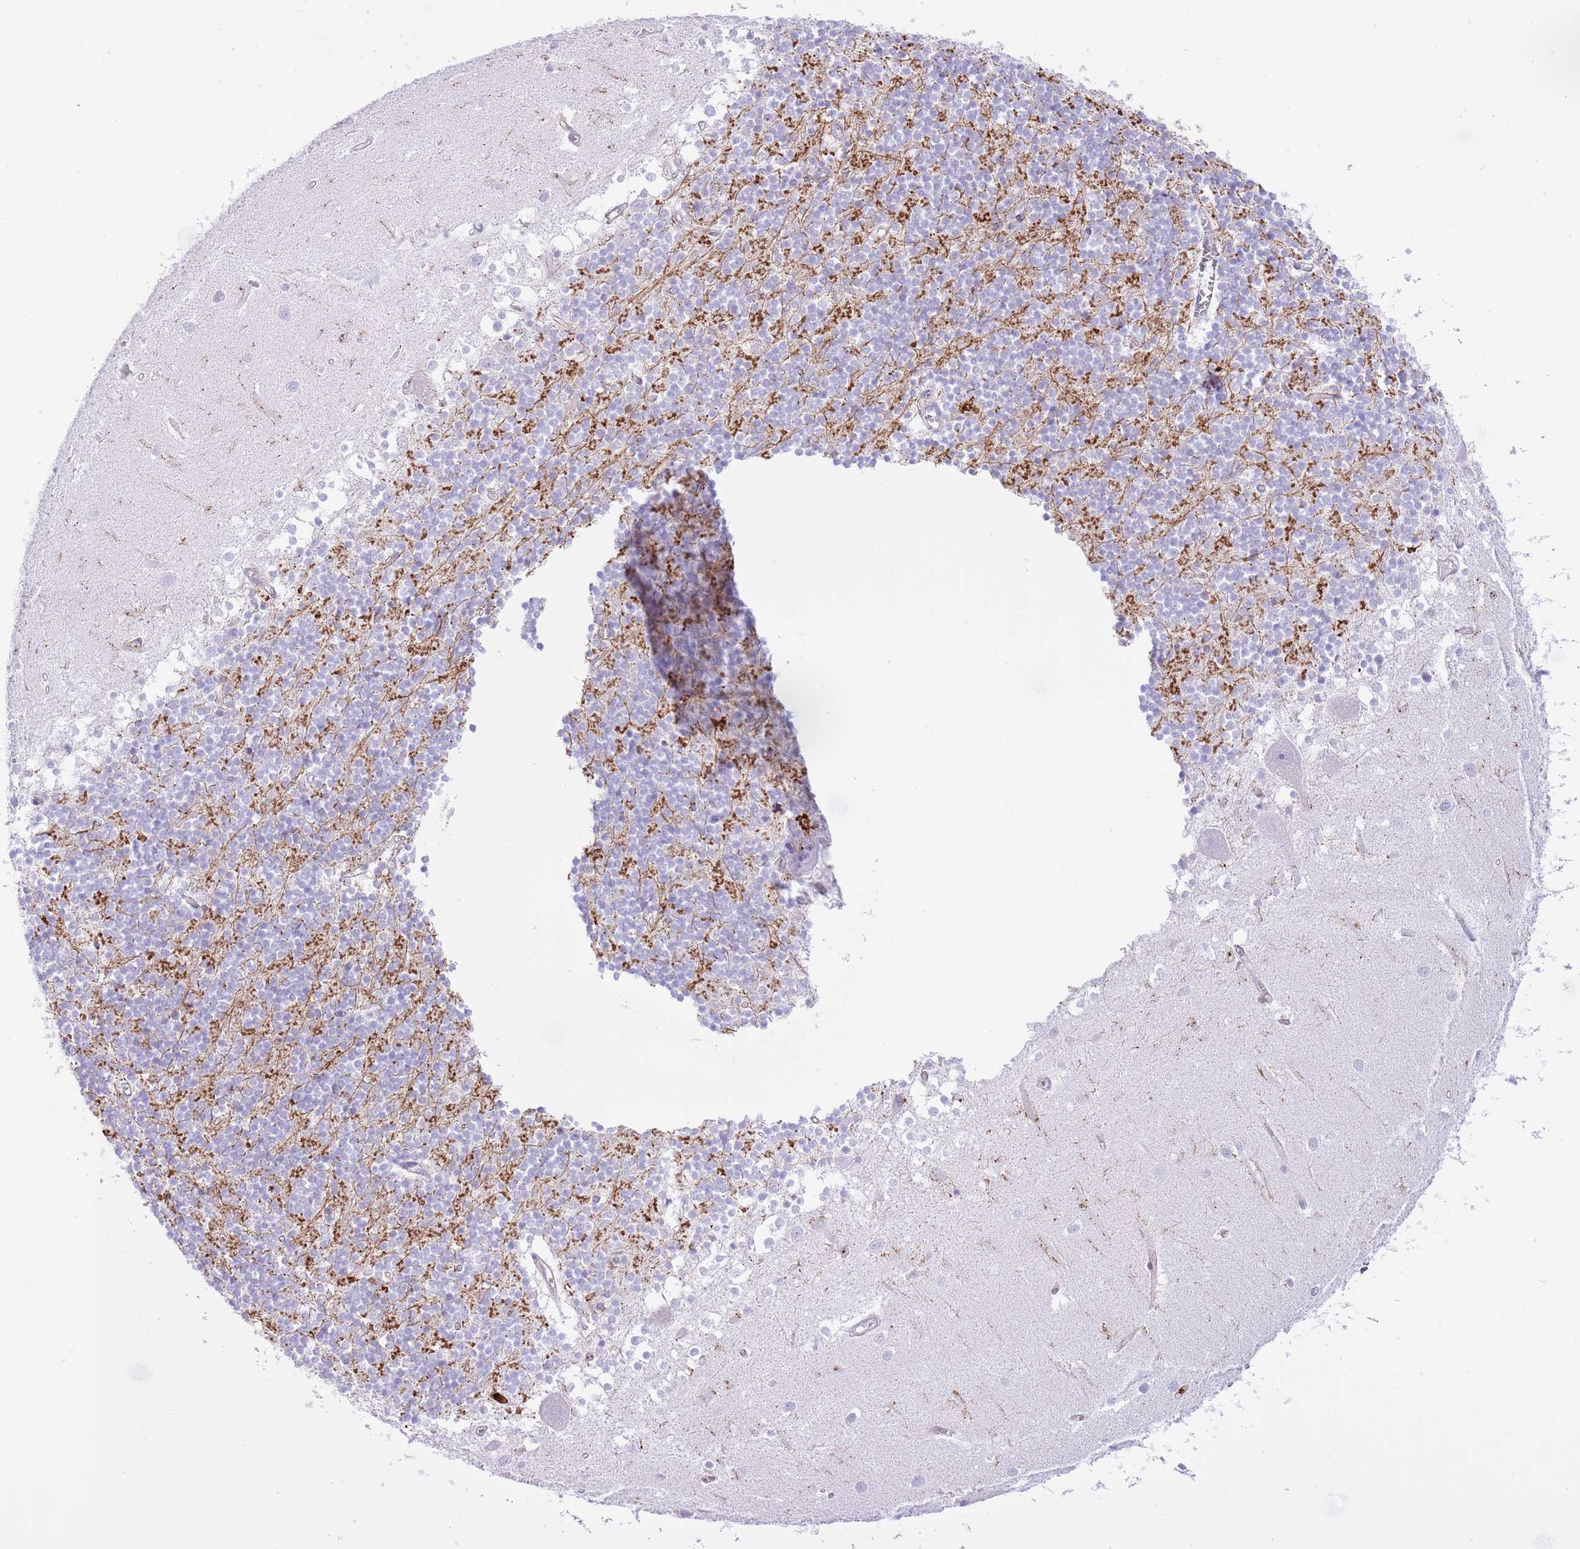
{"staining": {"intensity": "negative", "quantity": "none", "location": "none"}, "tissue": "cerebellum", "cell_type": "Cells in granular layer", "image_type": "normal", "snomed": [{"axis": "morphology", "description": "Normal tissue, NOS"}, {"axis": "topography", "description": "Cerebellum"}], "caption": "DAB (3,3'-diaminobenzidine) immunohistochemical staining of unremarkable cerebellum exhibits no significant staining in cells in granular layer.", "gene": "EFHD2", "patient": {"sex": "male", "age": 54}}